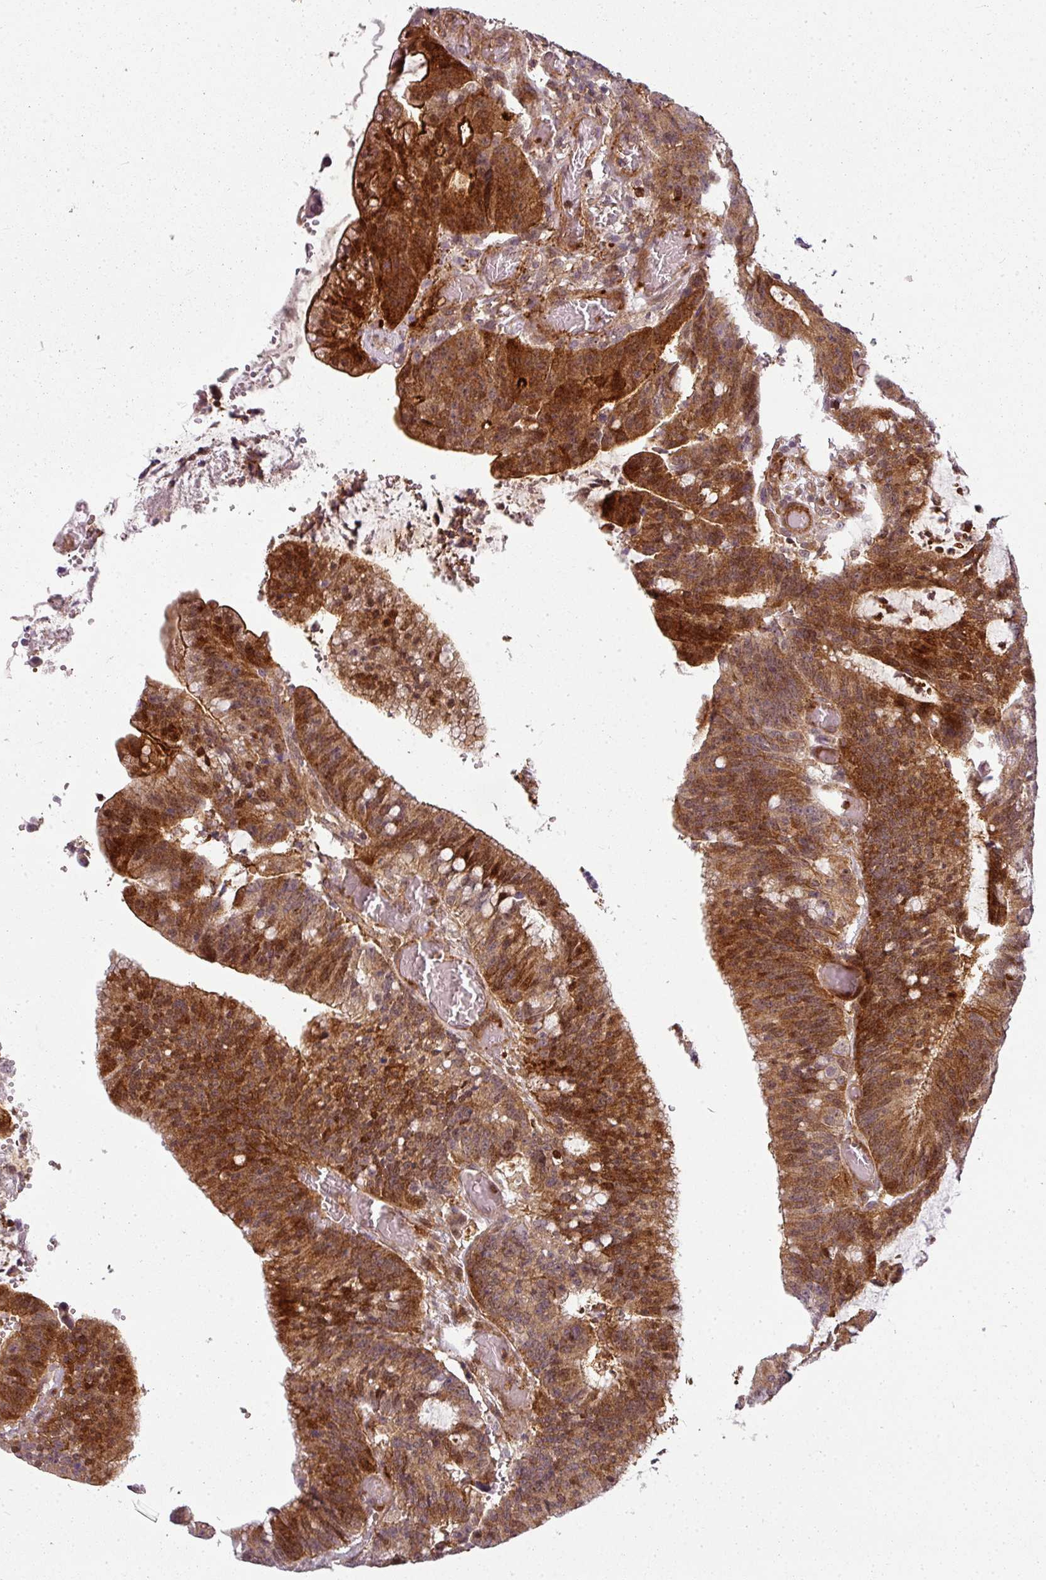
{"staining": {"intensity": "moderate", "quantity": ">75%", "location": "cytoplasmic/membranous"}, "tissue": "colorectal cancer", "cell_type": "Tumor cells", "image_type": "cancer", "snomed": [{"axis": "morphology", "description": "Adenocarcinoma, NOS"}, {"axis": "topography", "description": "Rectum"}], "caption": "Adenocarcinoma (colorectal) tissue exhibits moderate cytoplasmic/membranous positivity in approximately >75% of tumor cells", "gene": "CLIC1", "patient": {"sex": "female", "age": 77}}